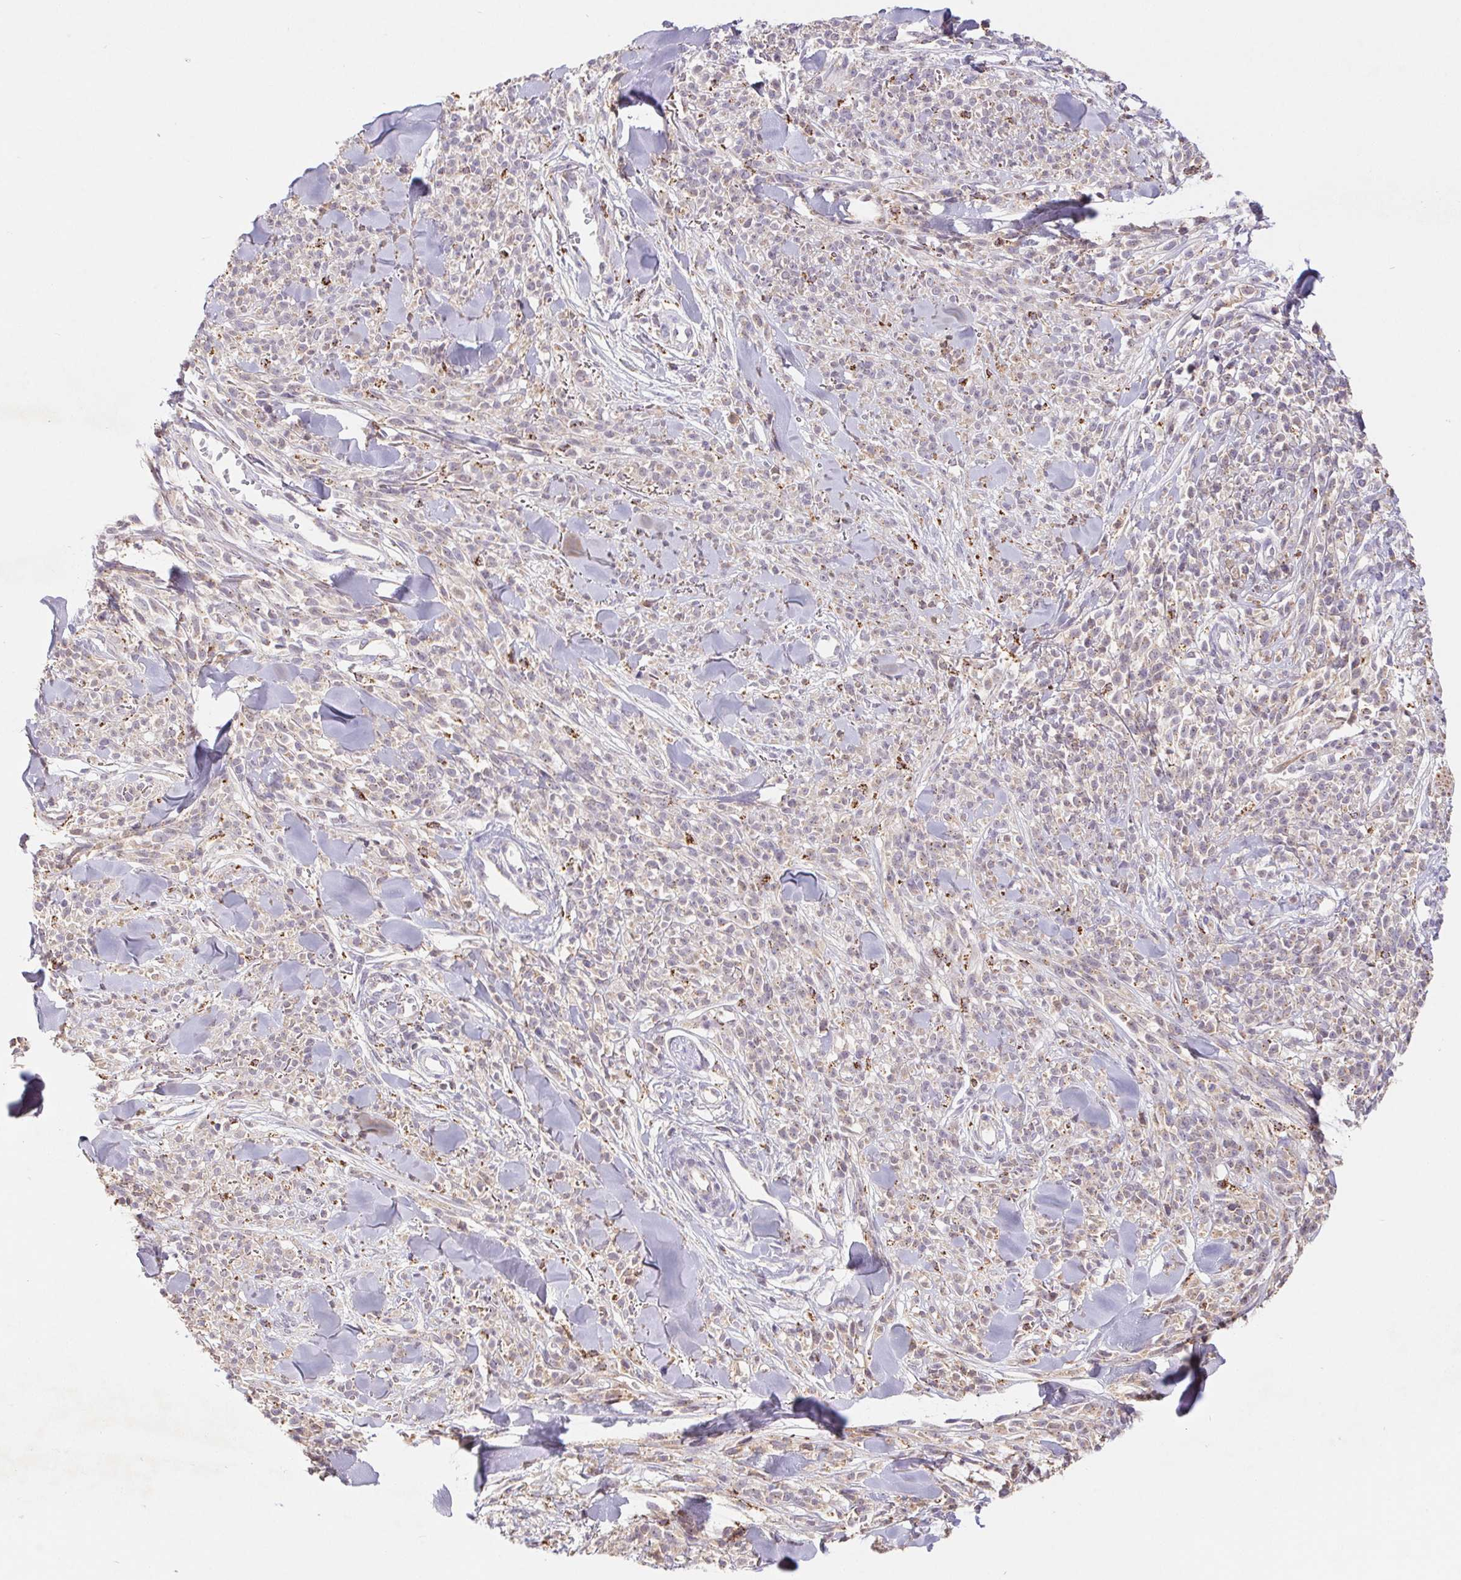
{"staining": {"intensity": "negative", "quantity": "none", "location": "none"}, "tissue": "melanoma", "cell_type": "Tumor cells", "image_type": "cancer", "snomed": [{"axis": "morphology", "description": "Malignant melanoma, NOS"}, {"axis": "topography", "description": "Skin"}, {"axis": "topography", "description": "Skin of trunk"}], "caption": "Protein analysis of melanoma exhibits no significant positivity in tumor cells. Brightfield microscopy of immunohistochemistry stained with DAB (brown) and hematoxylin (blue), captured at high magnification.", "gene": "EMC6", "patient": {"sex": "male", "age": 74}}